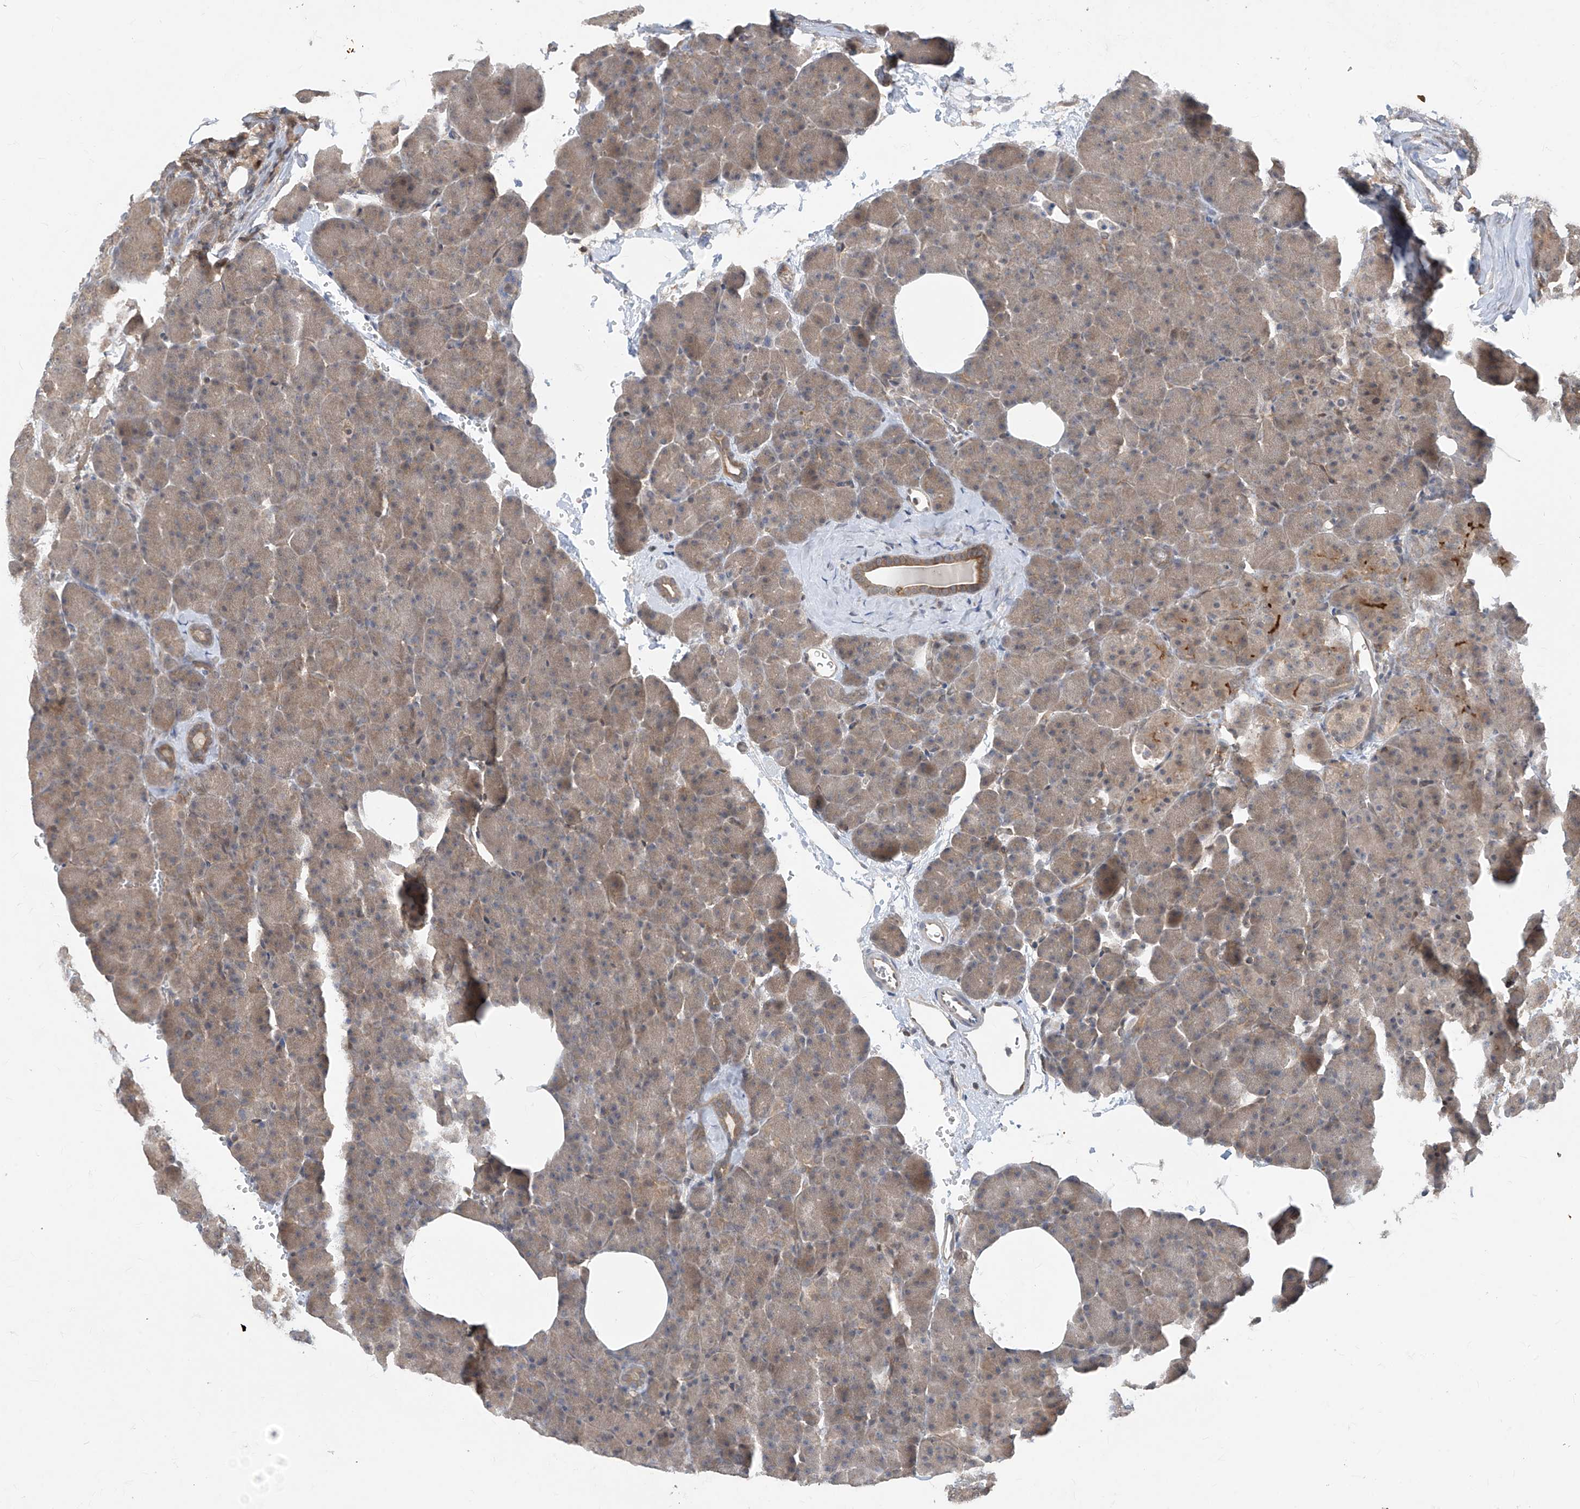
{"staining": {"intensity": "moderate", "quantity": "<25%", "location": "cytoplasmic/membranous"}, "tissue": "pancreas", "cell_type": "Exocrine glandular cells", "image_type": "normal", "snomed": [{"axis": "morphology", "description": "Normal tissue, NOS"}, {"axis": "morphology", "description": "Carcinoid, malignant, NOS"}, {"axis": "topography", "description": "Pancreas"}], "caption": "Exocrine glandular cells demonstrate moderate cytoplasmic/membranous expression in about <25% of cells in benign pancreas. (Stains: DAB (3,3'-diaminobenzidine) in brown, nuclei in blue, Microscopy: brightfield microscopy at high magnification).", "gene": "ZNF358", "patient": {"sex": "female", "age": 35}}